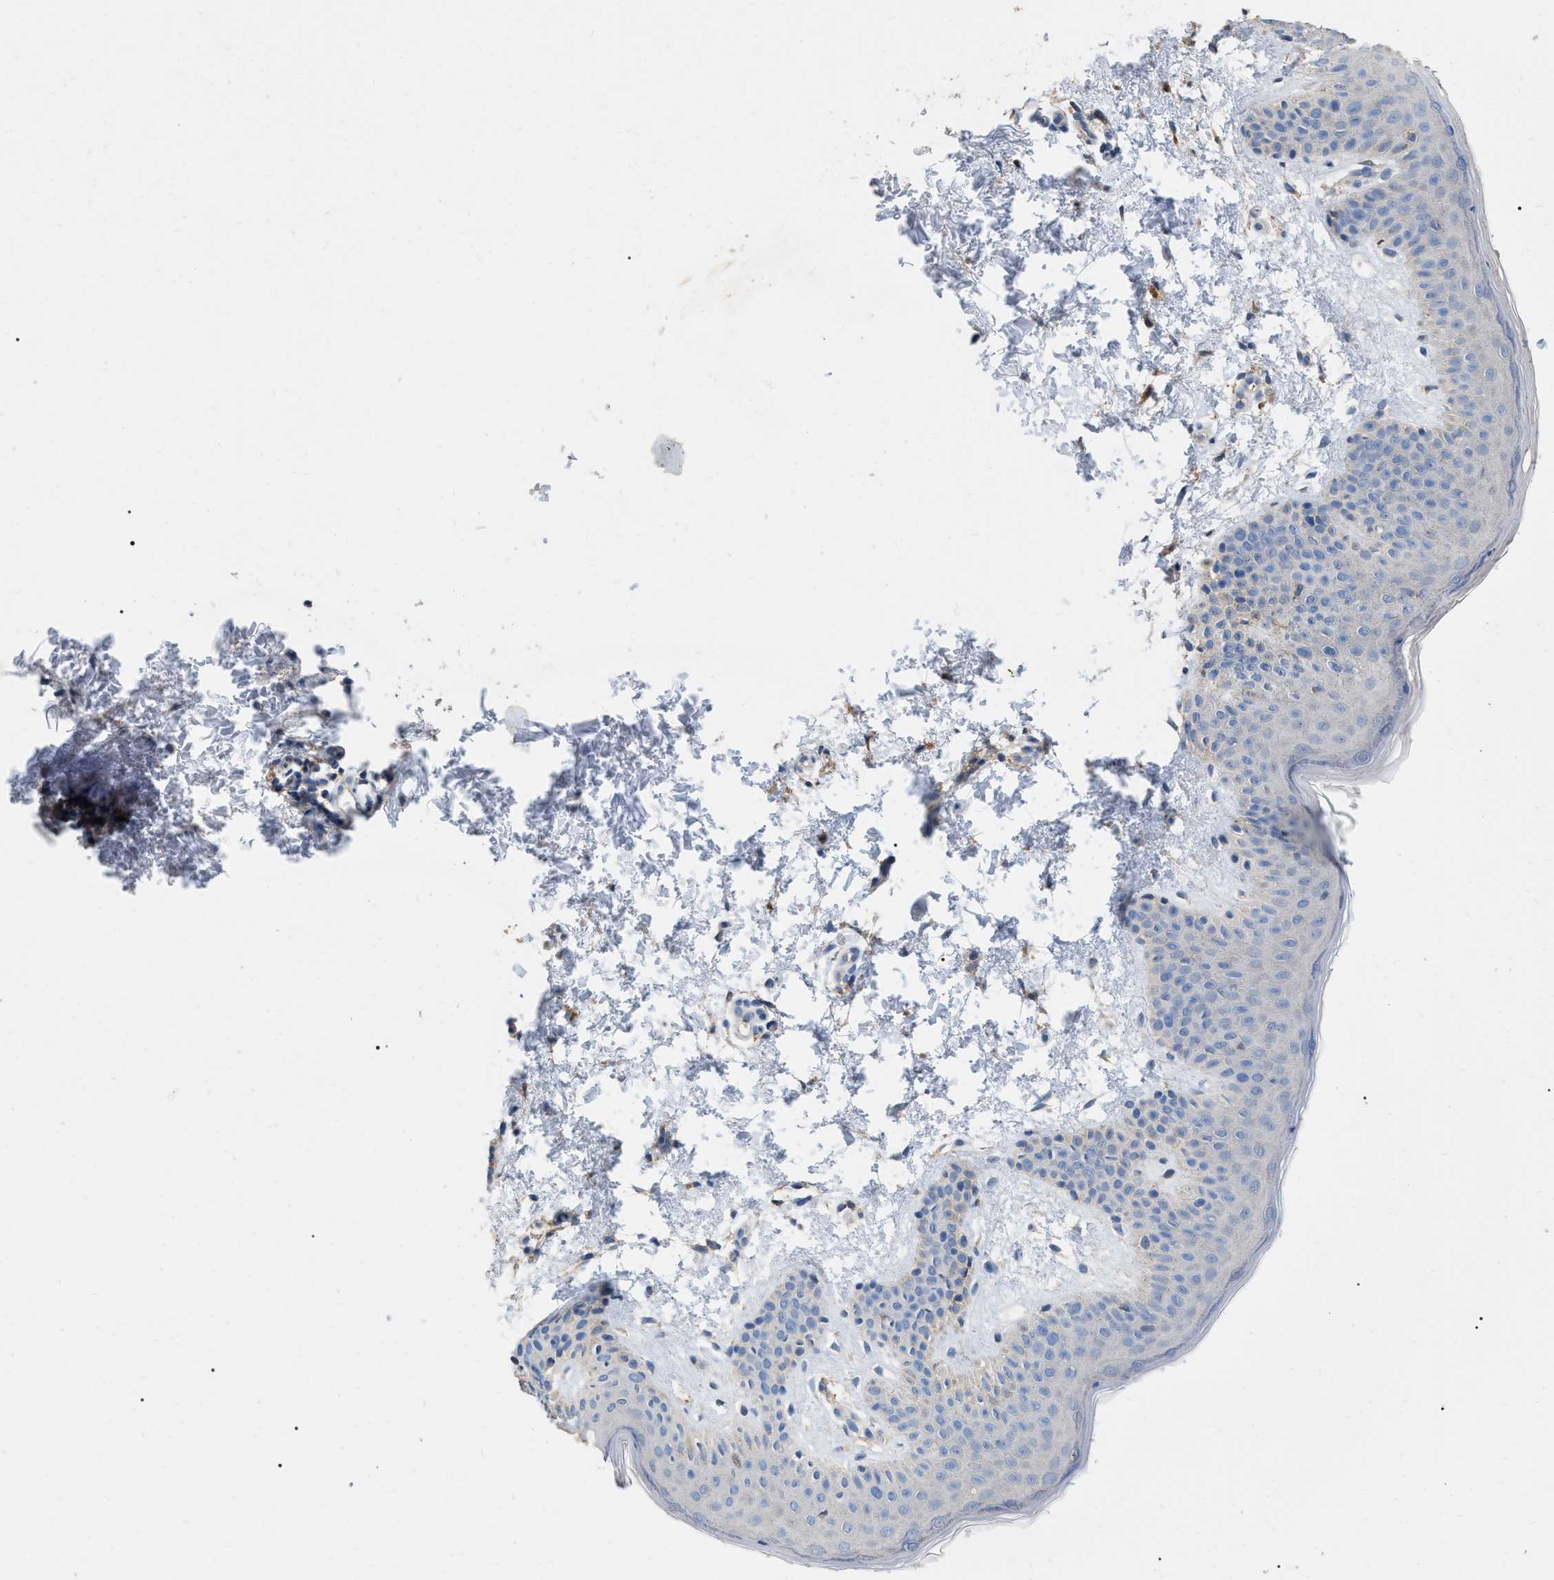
{"staining": {"intensity": "weak", "quantity": "25%-75%", "location": "cytoplasmic/membranous"}, "tissue": "skin", "cell_type": "Fibroblasts", "image_type": "normal", "snomed": [{"axis": "morphology", "description": "Normal tissue, NOS"}, {"axis": "topography", "description": "Skin"}], "caption": "A micrograph of skin stained for a protein exhibits weak cytoplasmic/membranous brown staining in fibroblasts. Using DAB (brown) and hematoxylin (blue) stains, captured at high magnification using brightfield microscopy.", "gene": "GPR179", "patient": {"sex": "male", "age": 40}}